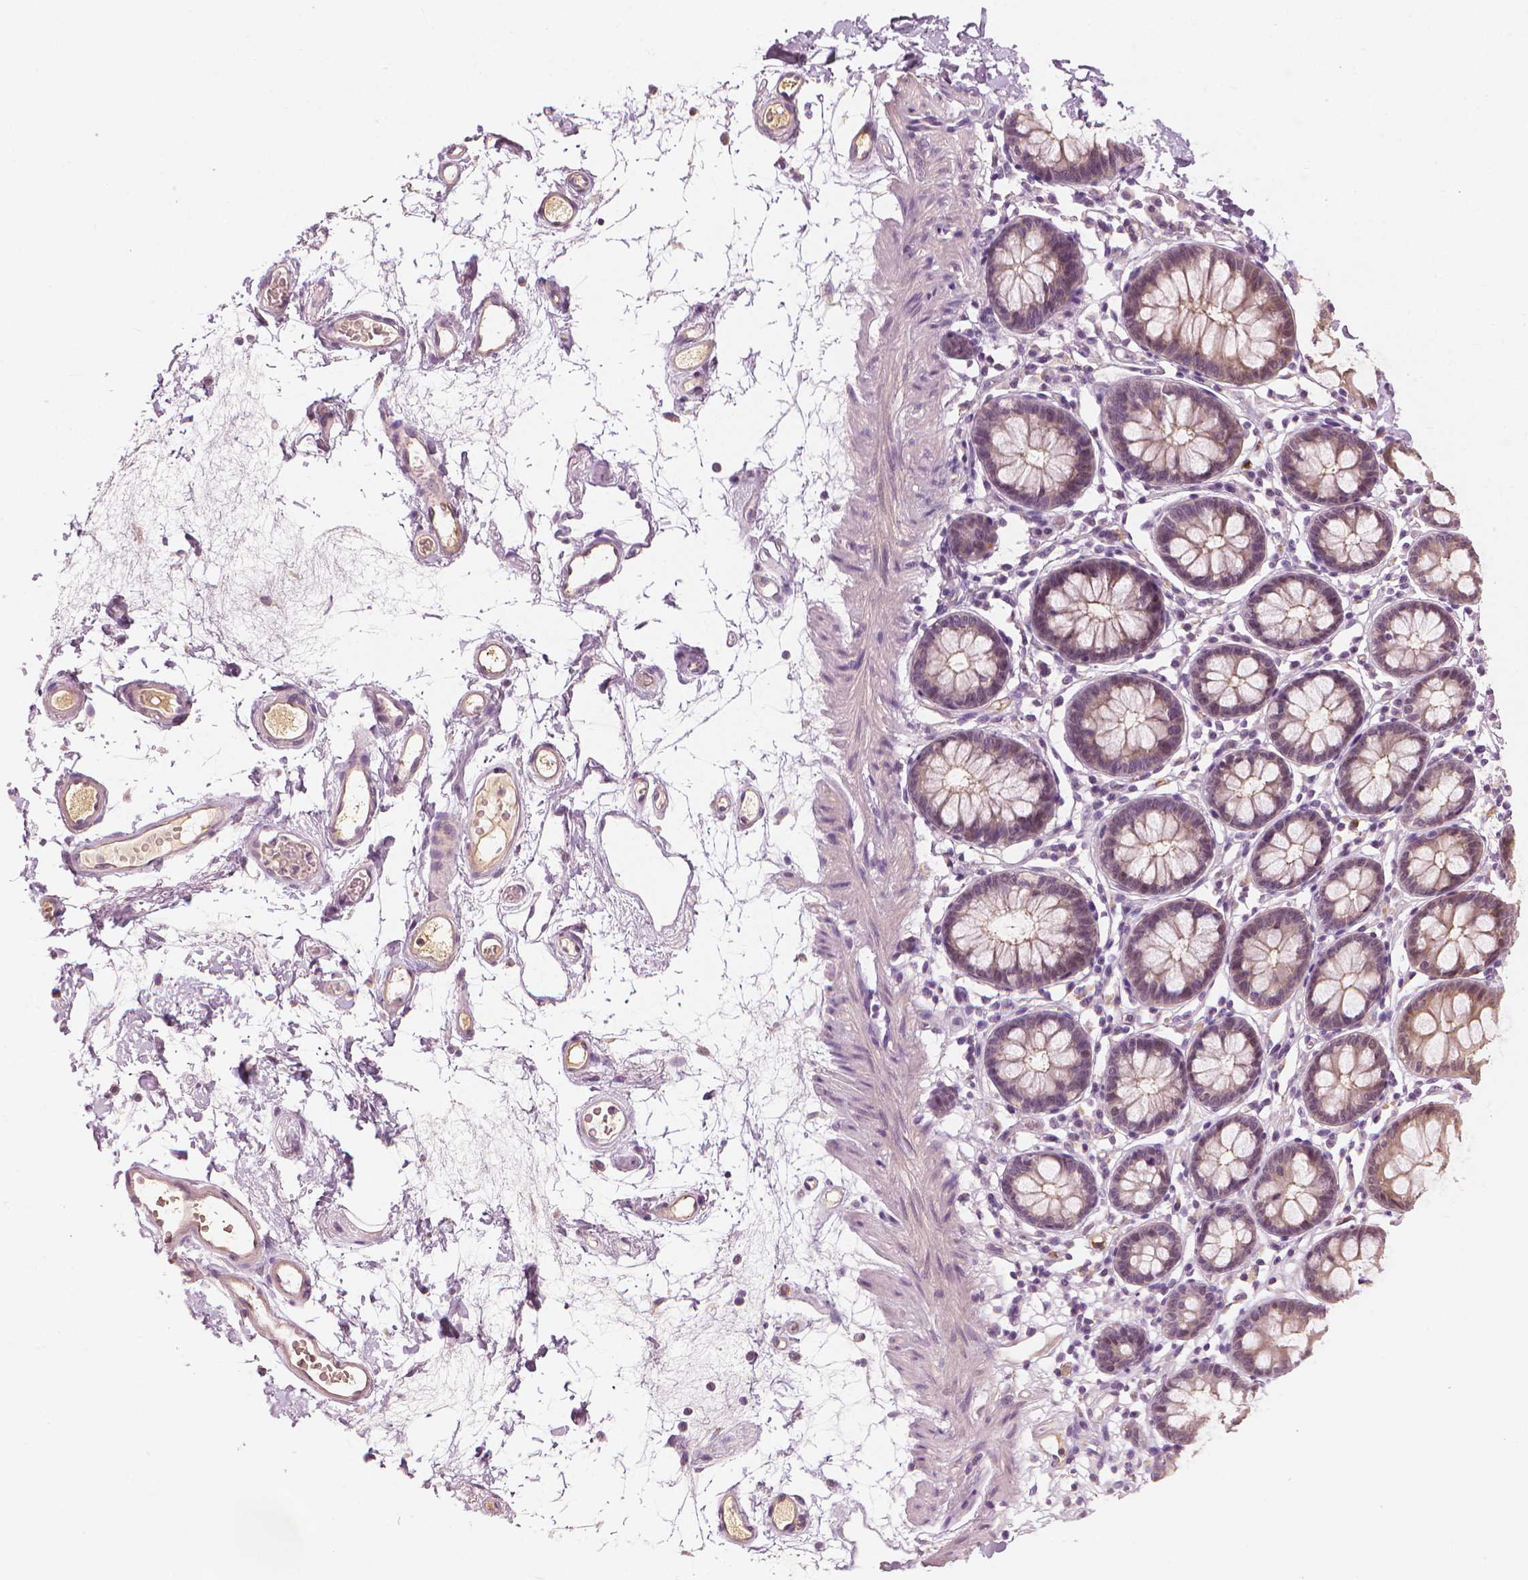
{"staining": {"intensity": "weak", "quantity": ">75%", "location": "cytoplasmic/membranous"}, "tissue": "colon", "cell_type": "Endothelial cells", "image_type": "normal", "snomed": [{"axis": "morphology", "description": "Normal tissue, NOS"}, {"axis": "topography", "description": "Colon"}], "caption": "A high-resolution micrograph shows IHC staining of unremarkable colon, which shows weak cytoplasmic/membranous staining in approximately >75% of endothelial cells.", "gene": "SAXO2", "patient": {"sex": "female", "age": 84}}